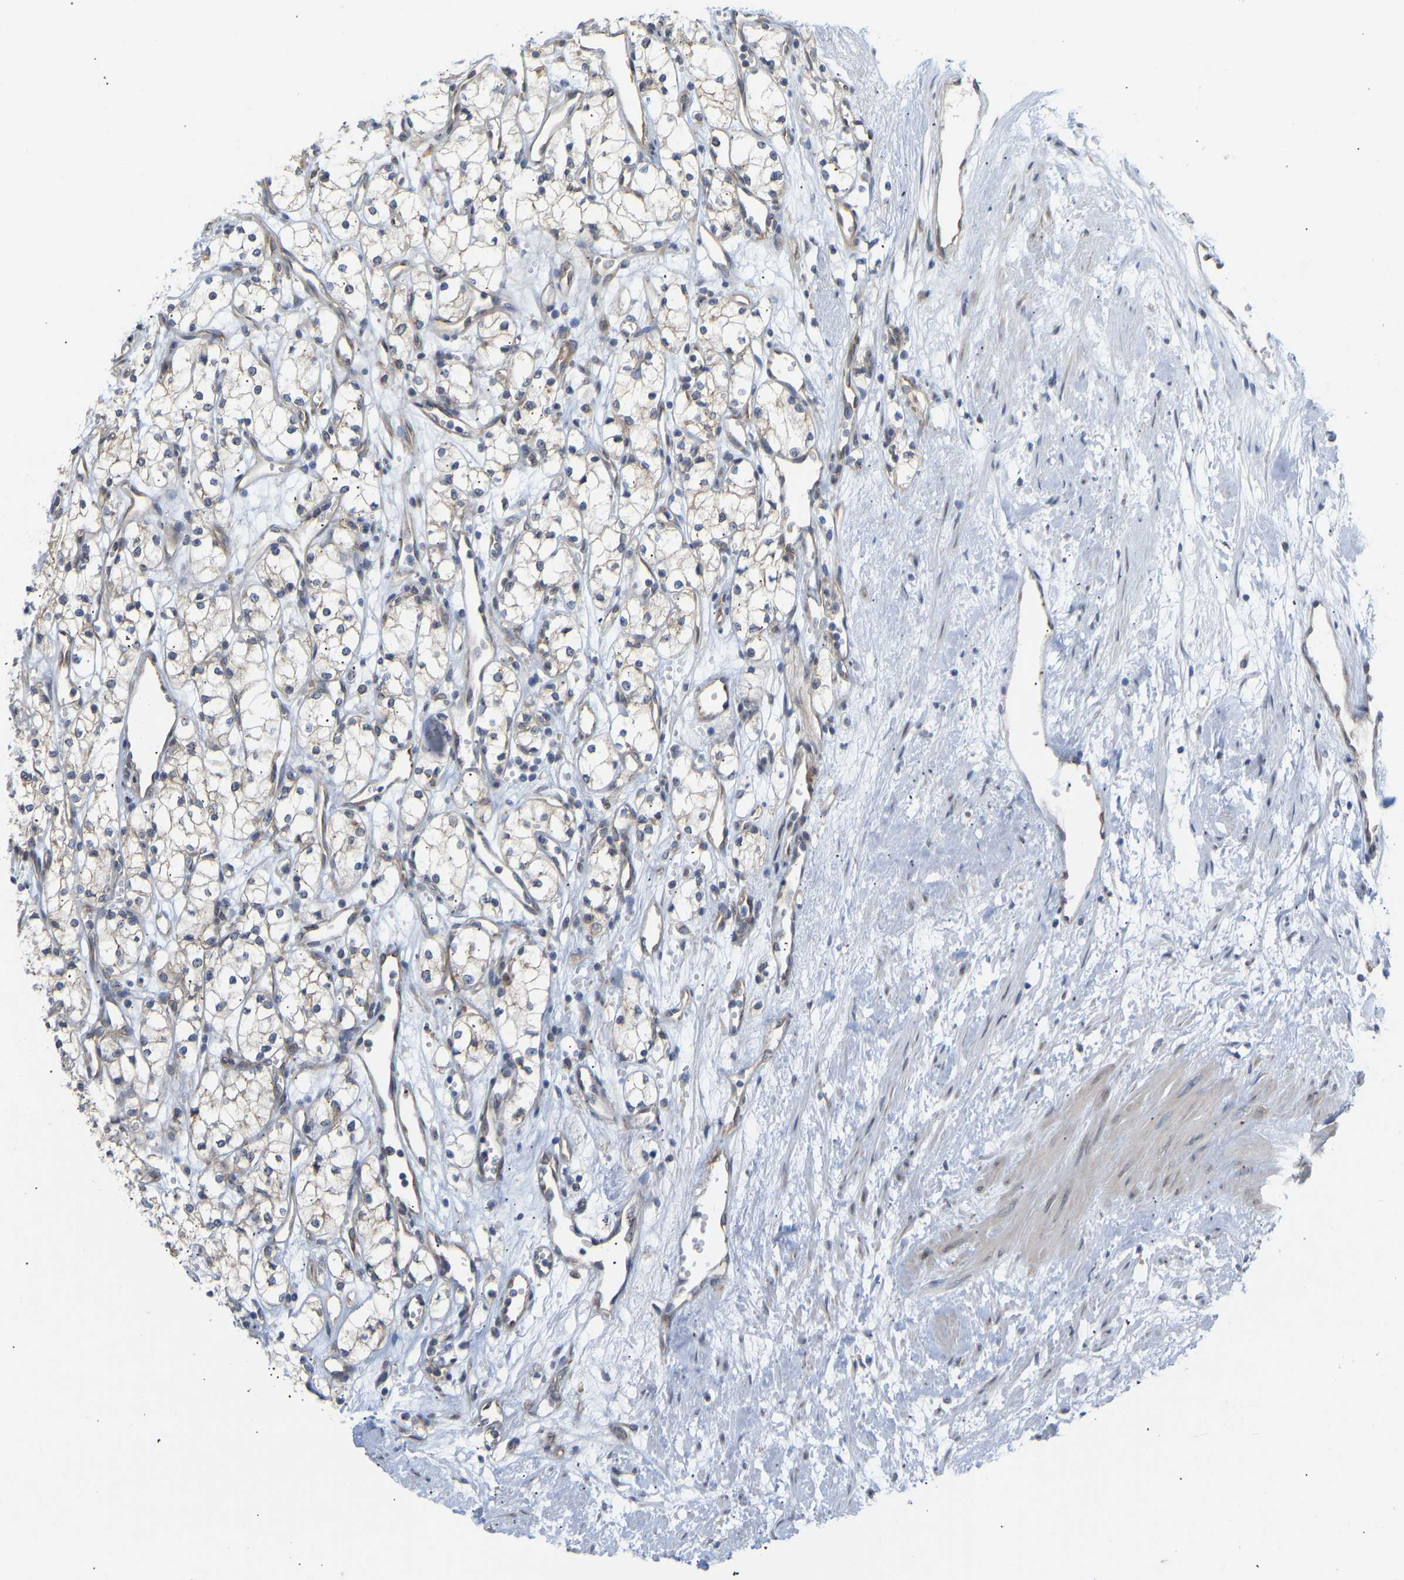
{"staining": {"intensity": "weak", "quantity": "<25%", "location": "cytoplasmic/membranous"}, "tissue": "renal cancer", "cell_type": "Tumor cells", "image_type": "cancer", "snomed": [{"axis": "morphology", "description": "Adenocarcinoma, NOS"}, {"axis": "topography", "description": "Kidney"}], "caption": "A high-resolution image shows immunohistochemistry (IHC) staining of renal adenocarcinoma, which reveals no significant expression in tumor cells.", "gene": "BEND3", "patient": {"sex": "male", "age": 59}}